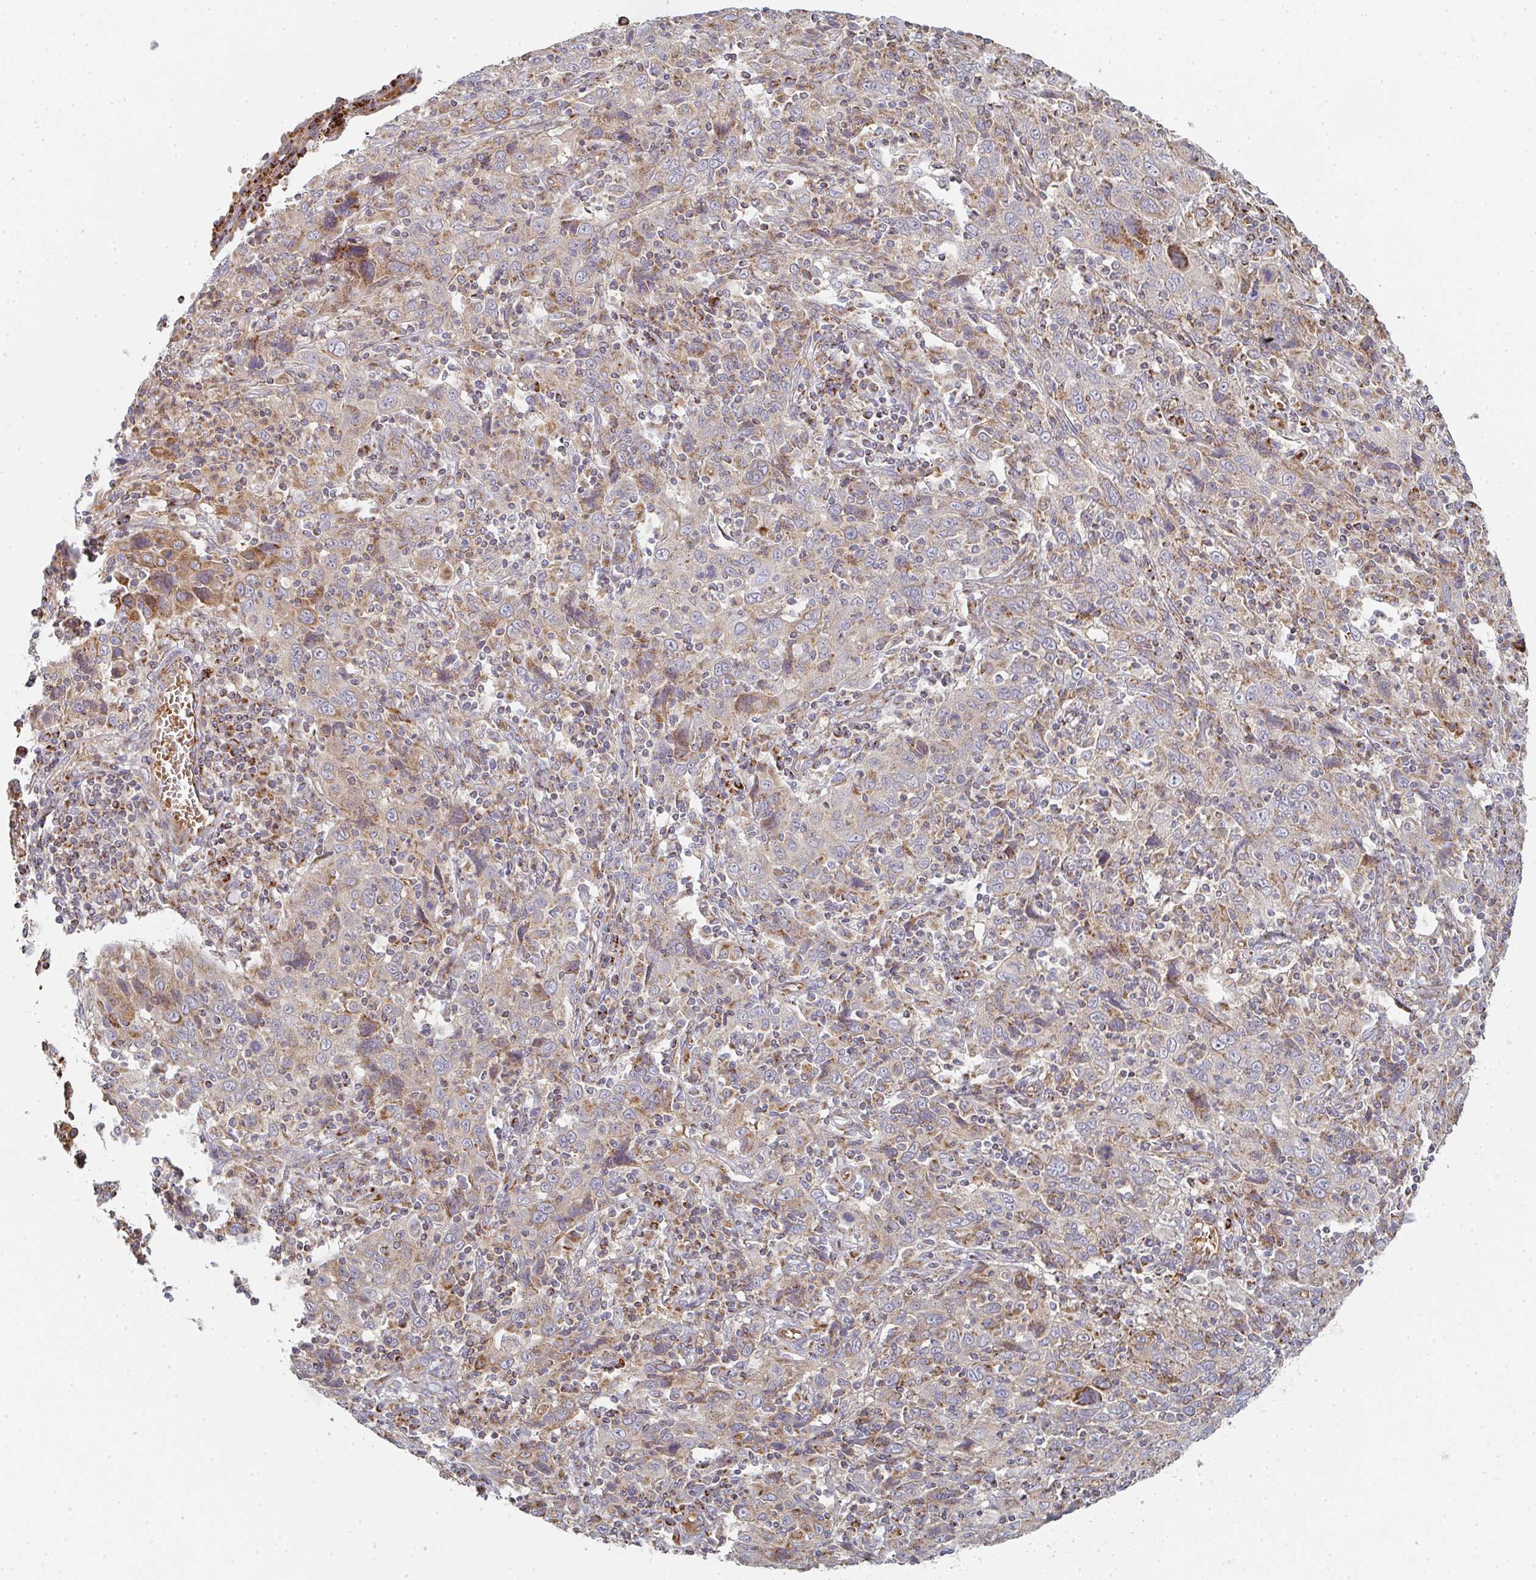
{"staining": {"intensity": "moderate", "quantity": "<25%", "location": "cytoplasmic/membranous"}, "tissue": "cervical cancer", "cell_type": "Tumor cells", "image_type": "cancer", "snomed": [{"axis": "morphology", "description": "Squamous cell carcinoma, NOS"}, {"axis": "topography", "description": "Cervix"}], "caption": "Cervical squamous cell carcinoma tissue demonstrates moderate cytoplasmic/membranous staining in about <25% of tumor cells, visualized by immunohistochemistry. (DAB IHC, brown staining for protein, blue staining for nuclei).", "gene": "ZNF526", "patient": {"sex": "female", "age": 46}}